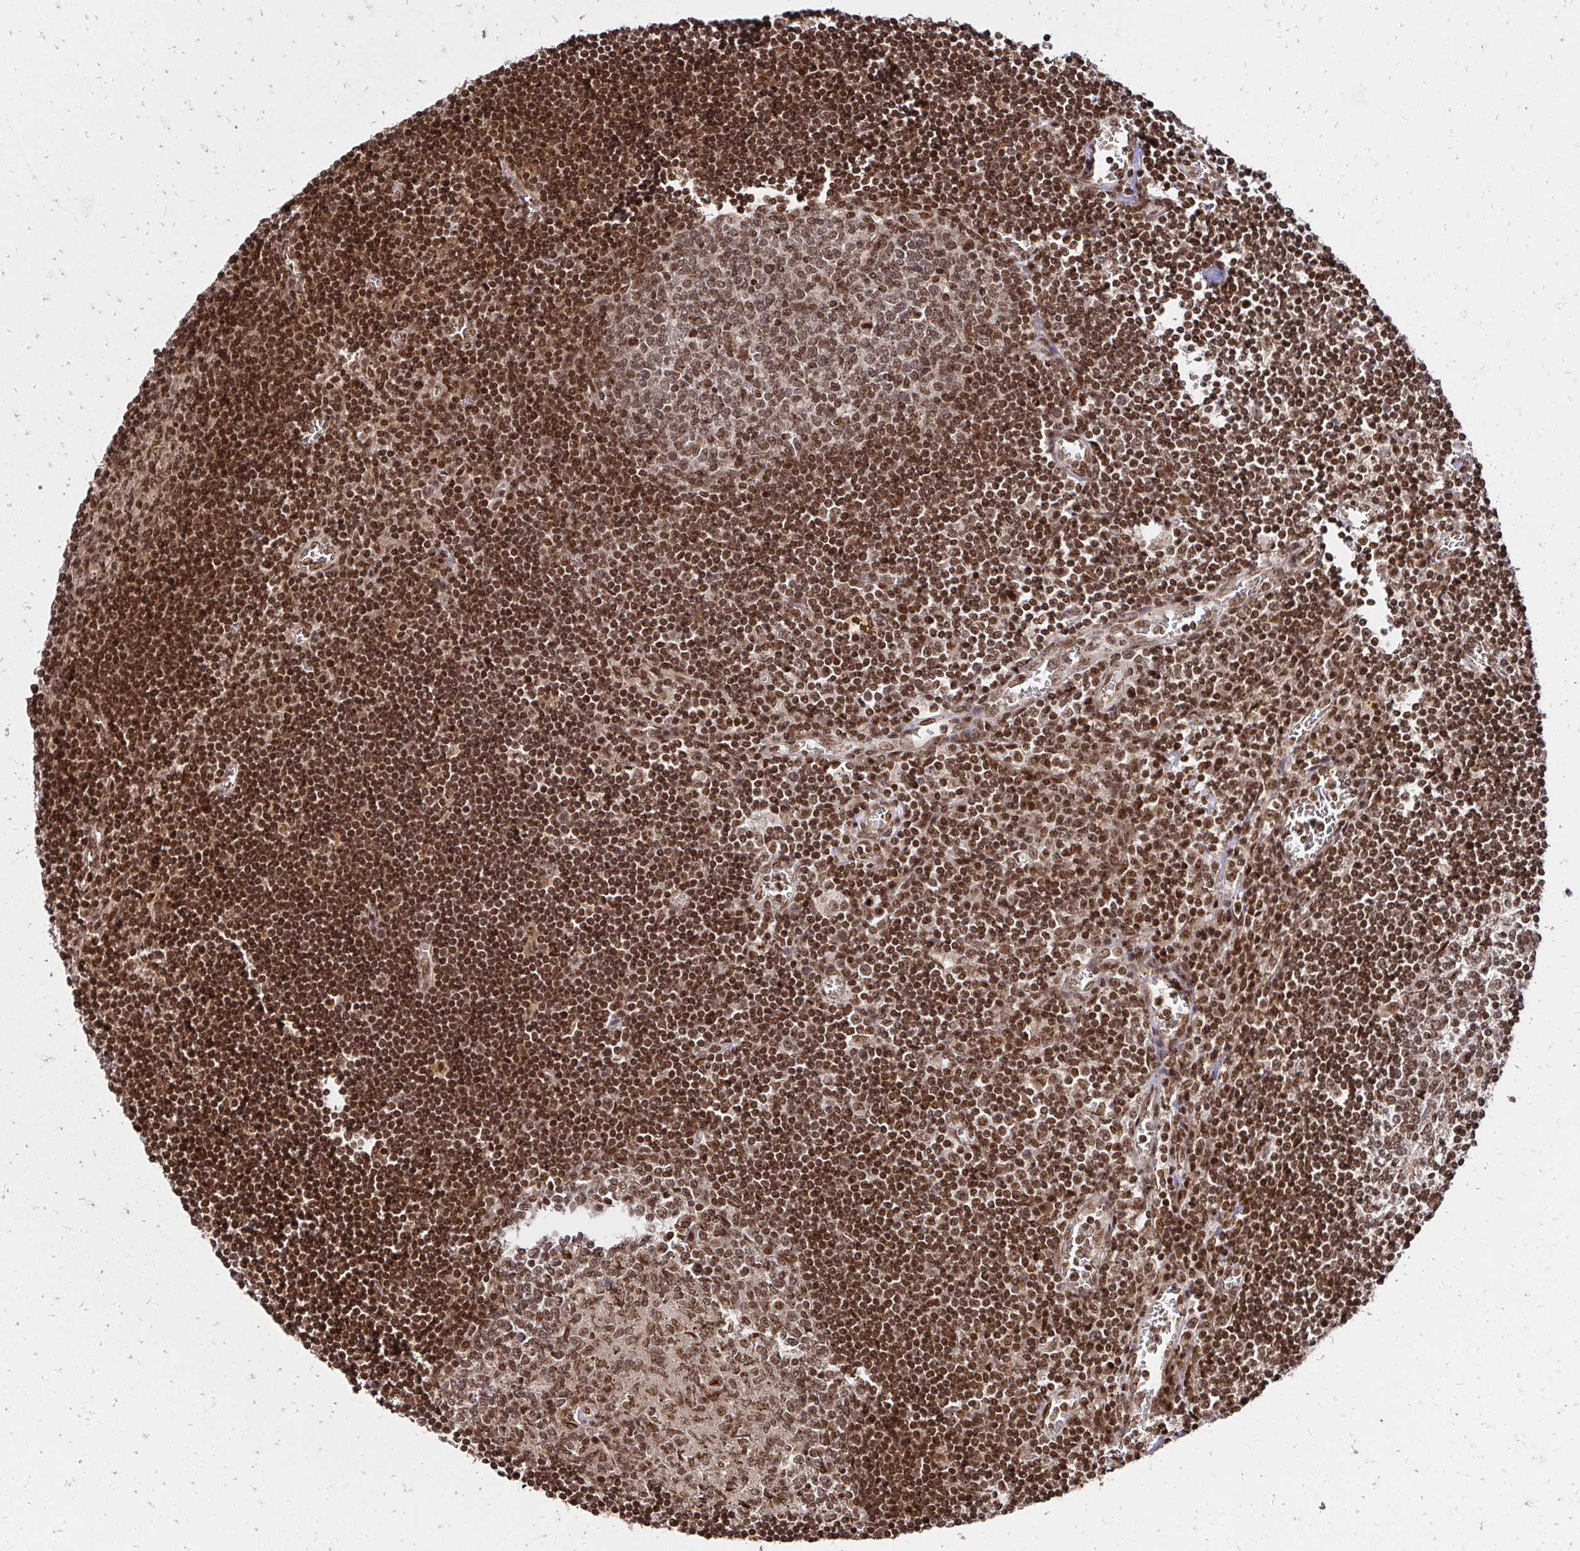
{"staining": {"intensity": "moderate", "quantity": ">75%", "location": "nuclear"}, "tissue": "lymph node", "cell_type": "Germinal center cells", "image_type": "normal", "snomed": [{"axis": "morphology", "description": "Normal tissue, NOS"}, {"axis": "topography", "description": "Lymph node"}], "caption": "Immunohistochemistry (DAB) staining of normal human lymph node exhibits moderate nuclear protein positivity in about >75% of germinal center cells. Ihc stains the protein of interest in brown and the nuclei are stained blue.", "gene": "GLYR1", "patient": {"sex": "male", "age": 67}}